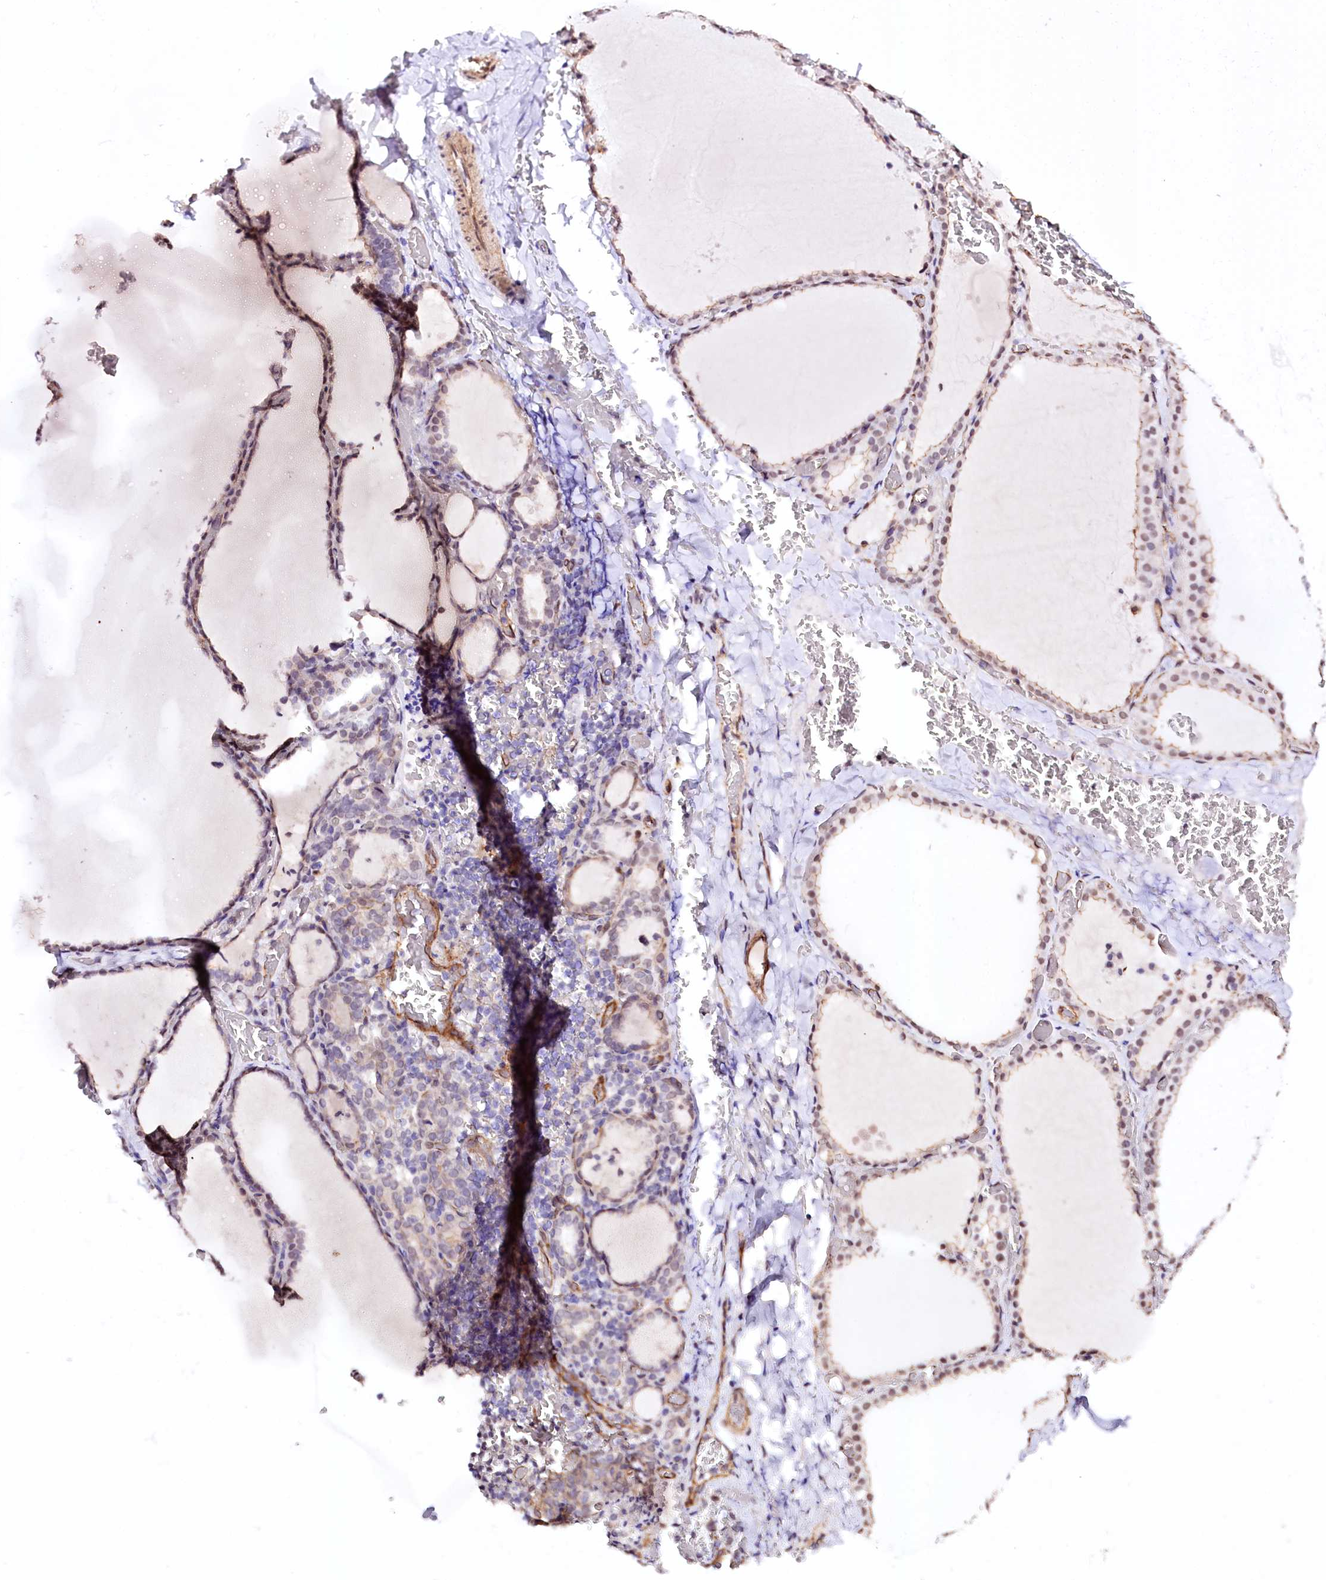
{"staining": {"intensity": "moderate", "quantity": ">75%", "location": "nuclear"}, "tissue": "thyroid gland", "cell_type": "Glandular cells", "image_type": "normal", "snomed": [{"axis": "morphology", "description": "Normal tissue, NOS"}, {"axis": "topography", "description": "Thyroid gland"}], "caption": "A photomicrograph of thyroid gland stained for a protein exhibits moderate nuclear brown staining in glandular cells. (Brightfield microscopy of DAB IHC at high magnification).", "gene": "ST7", "patient": {"sex": "female", "age": 39}}